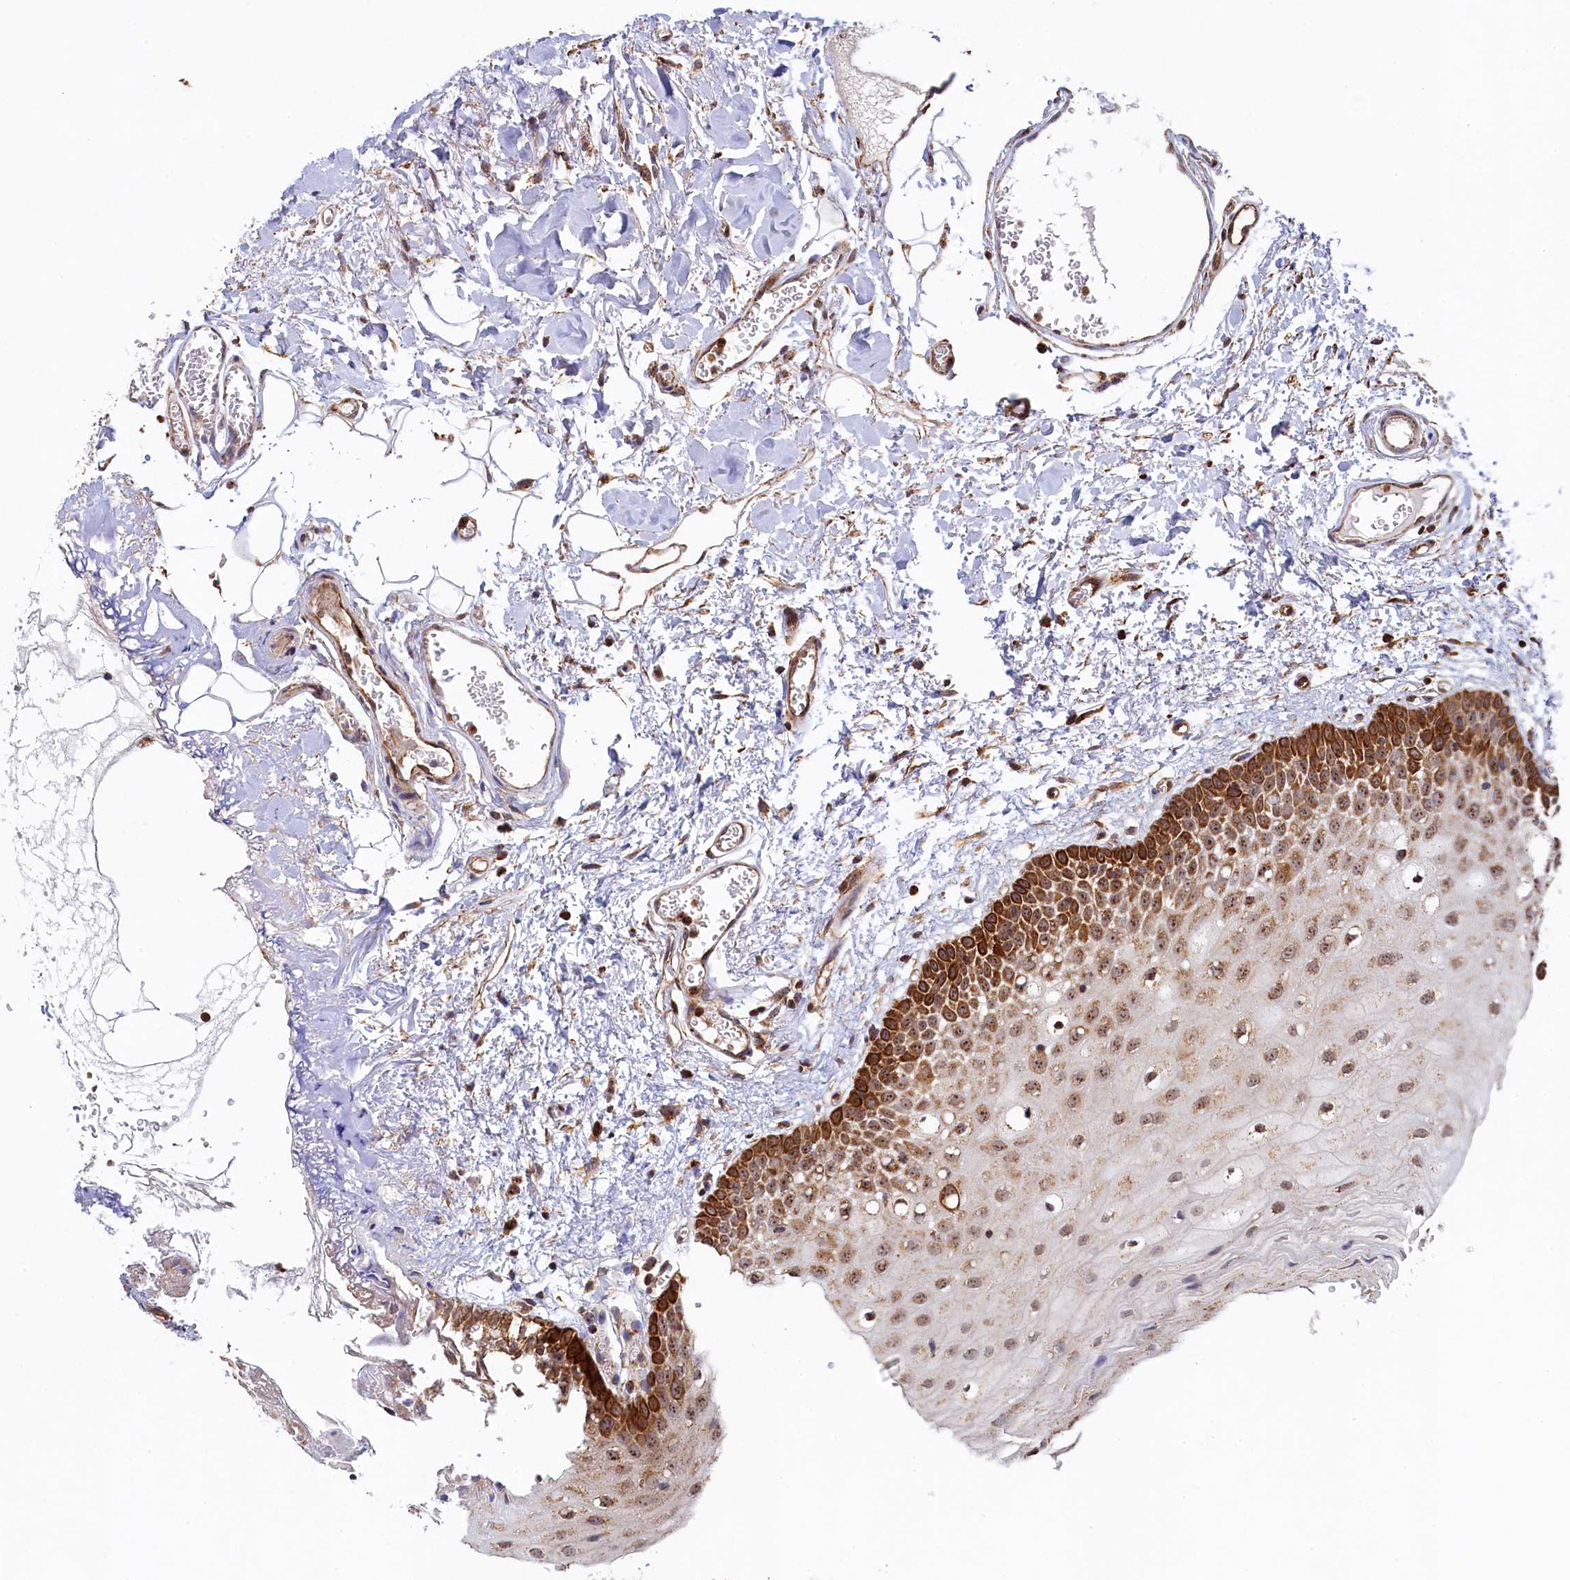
{"staining": {"intensity": "strong", "quantity": ">75%", "location": "cytoplasmic/membranous,nuclear"}, "tissue": "oral mucosa", "cell_type": "Squamous epithelial cells", "image_type": "normal", "snomed": [{"axis": "morphology", "description": "Normal tissue, NOS"}, {"axis": "topography", "description": "Oral tissue"}, {"axis": "topography", "description": "Tounge, NOS"}], "caption": "High-power microscopy captured an IHC histopathology image of benign oral mucosa, revealing strong cytoplasmic/membranous,nuclear staining in about >75% of squamous epithelial cells. The protein is shown in brown color, while the nuclei are stained blue.", "gene": "UBE3B", "patient": {"sex": "female", "age": 73}}